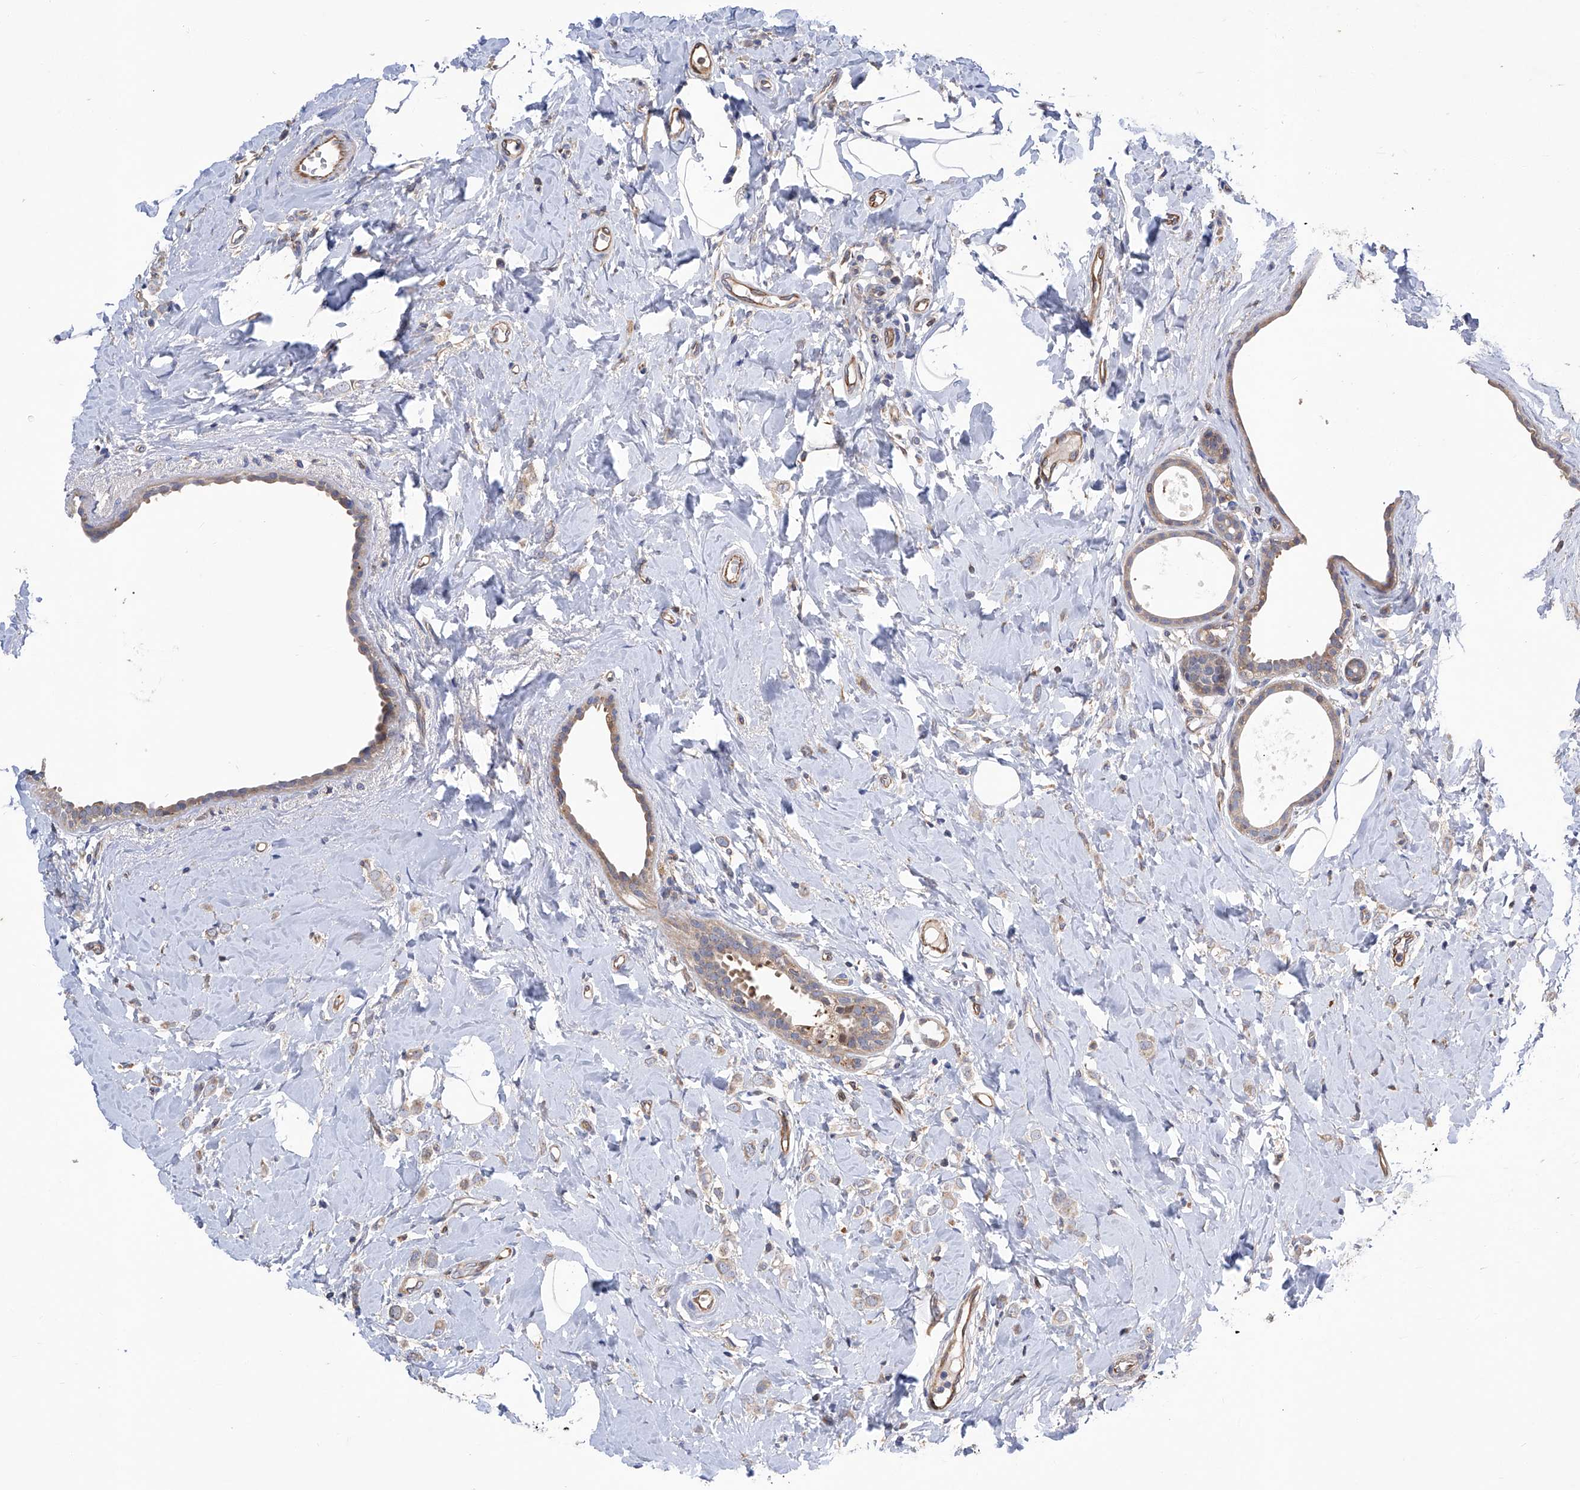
{"staining": {"intensity": "weak", "quantity": "25%-75%", "location": "cytoplasmic/membranous"}, "tissue": "breast cancer", "cell_type": "Tumor cells", "image_type": "cancer", "snomed": [{"axis": "morphology", "description": "Lobular carcinoma"}, {"axis": "topography", "description": "Breast"}], "caption": "The photomicrograph demonstrates a brown stain indicating the presence of a protein in the cytoplasmic/membranous of tumor cells in breast cancer.", "gene": "SPATA20", "patient": {"sex": "female", "age": 47}}